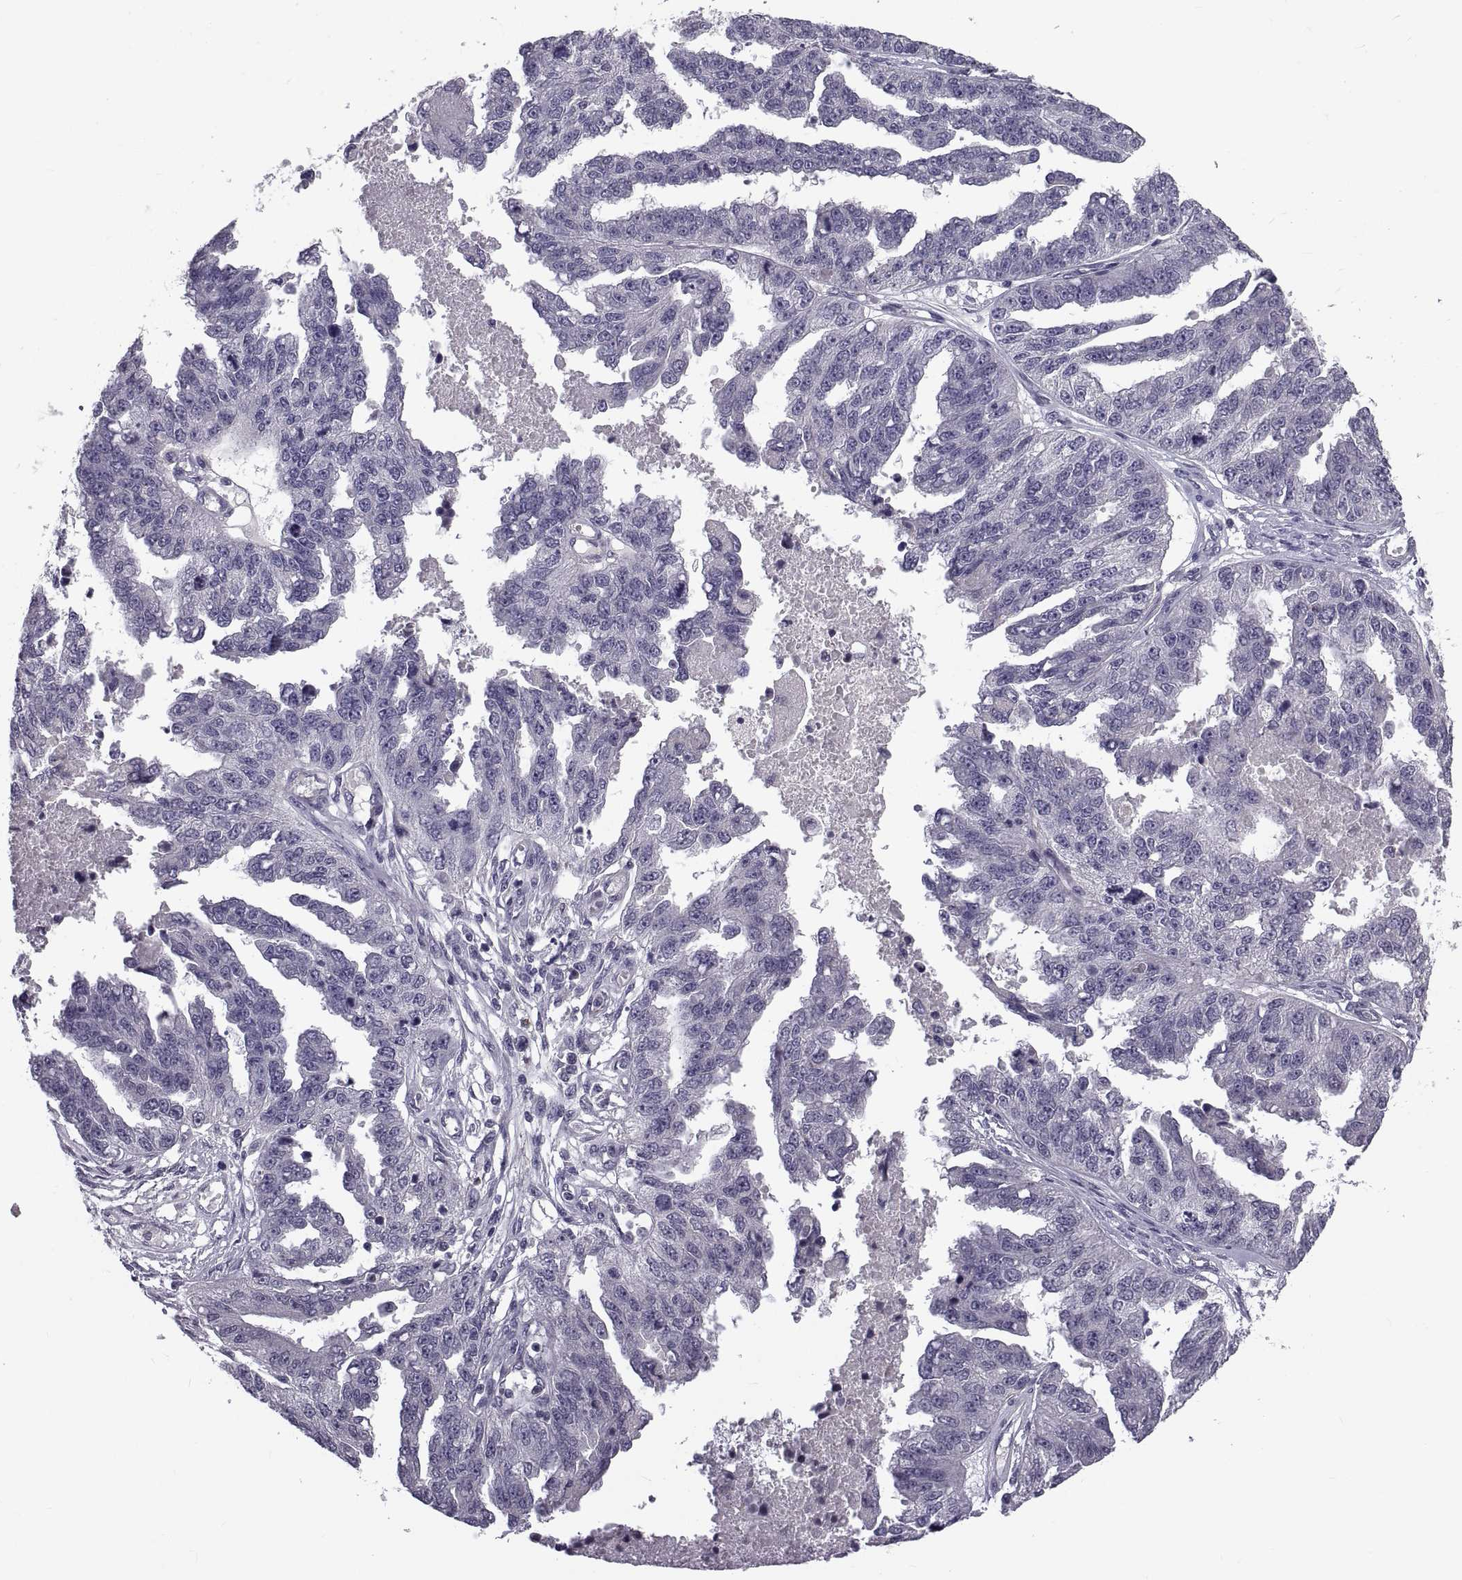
{"staining": {"intensity": "negative", "quantity": "none", "location": "none"}, "tissue": "ovarian cancer", "cell_type": "Tumor cells", "image_type": "cancer", "snomed": [{"axis": "morphology", "description": "Cystadenocarcinoma, serous, NOS"}, {"axis": "topography", "description": "Ovary"}], "caption": "Human ovarian serous cystadenocarcinoma stained for a protein using immunohistochemistry demonstrates no positivity in tumor cells.", "gene": "NPTX2", "patient": {"sex": "female", "age": 58}}